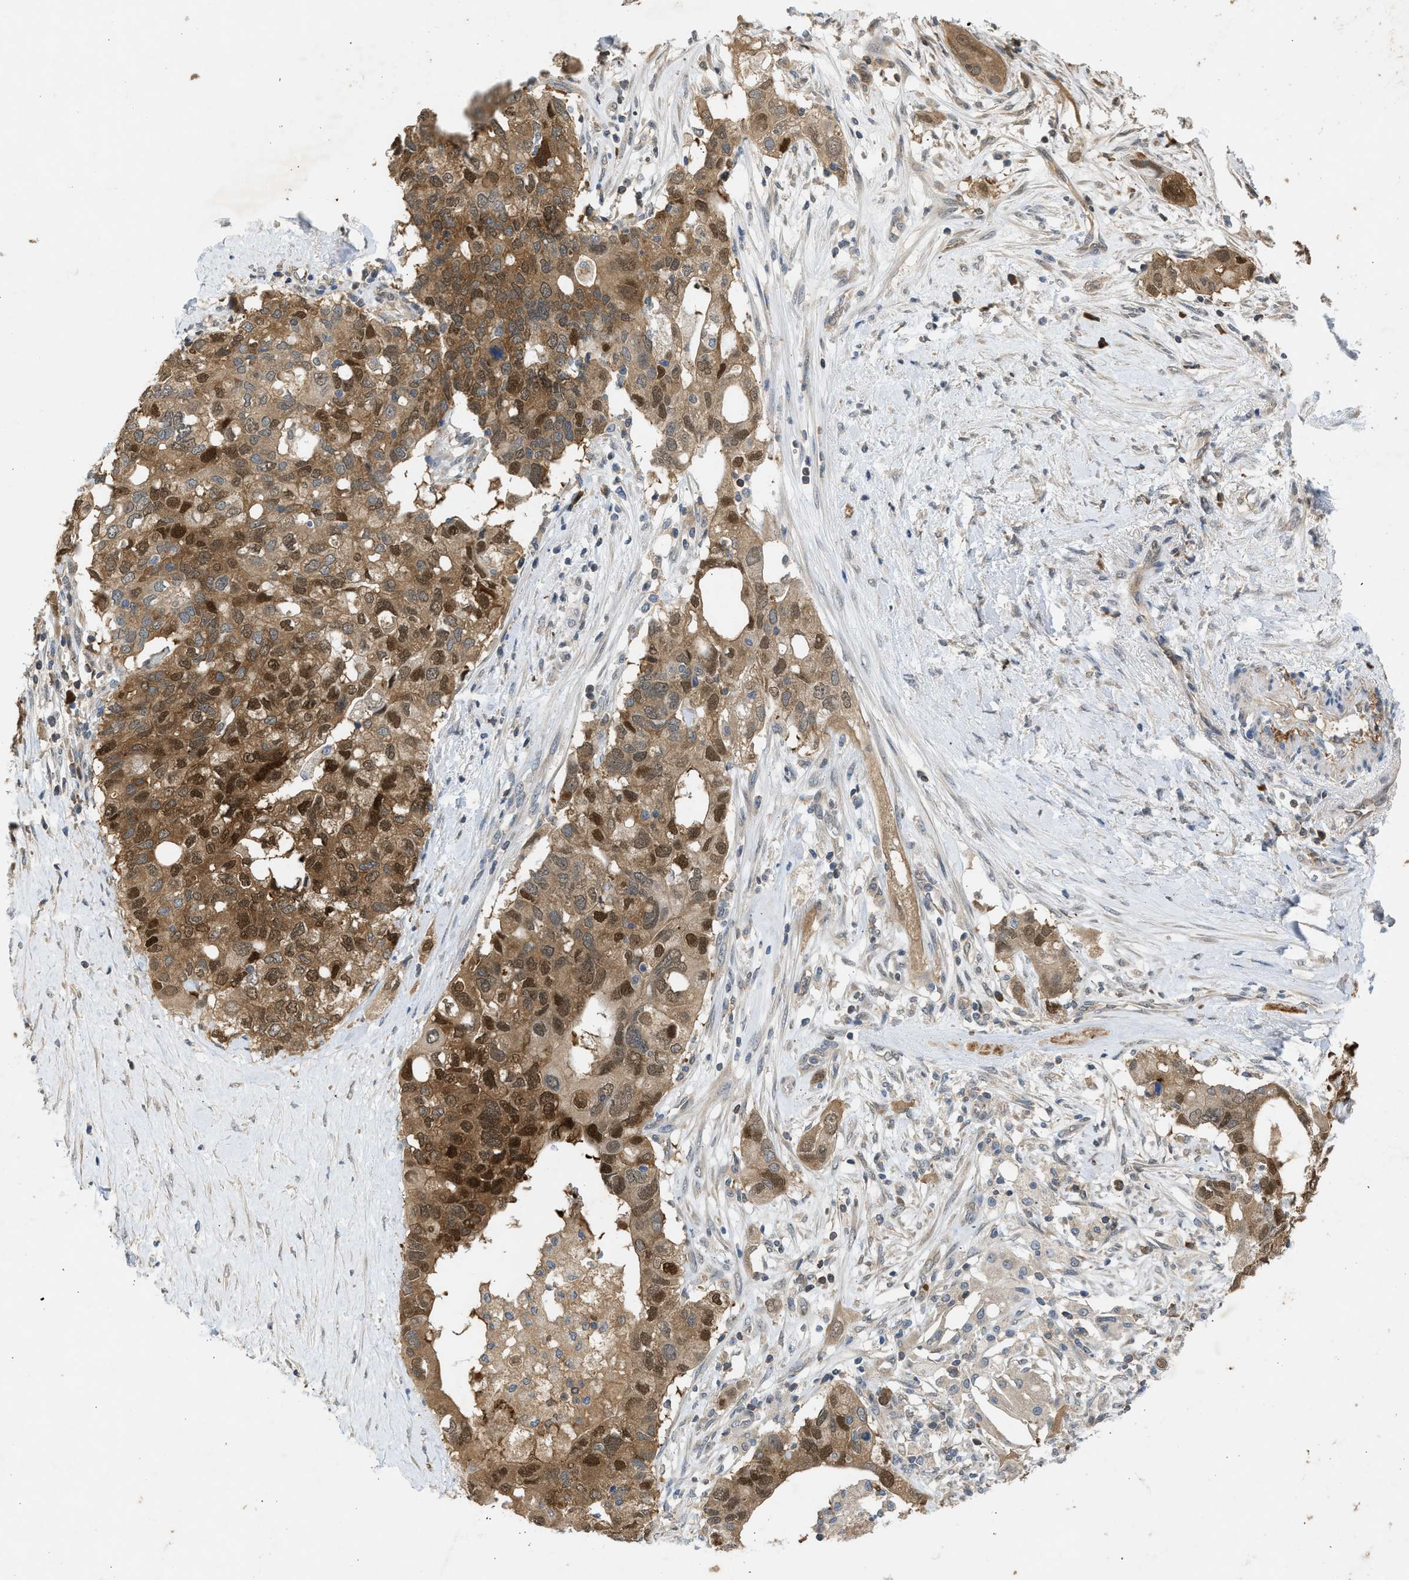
{"staining": {"intensity": "moderate", "quantity": ">75%", "location": "cytoplasmic/membranous,nuclear"}, "tissue": "pancreatic cancer", "cell_type": "Tumor cells", "image_type": "cancer", "snomed": [{"axis": "morphology", "description": "Adenocarcinoma, NOS"}, {"axis": "topography", "description": "Pancreas"}], "caption": "IHC micrograph of neoplastic tissue: adenocarcinoma (pancreatic) stained using immunohistochemistry (IHC) demonstrates medium levels of moderate protein expression localized specifically in the cytoplasmic/membranous and nuclear of tumor cells, appearing as a cytoplasmic/membranous and nuclear brown color.", "gene": "MAPK7", "patient": {"sex": "female", "age": 56}}